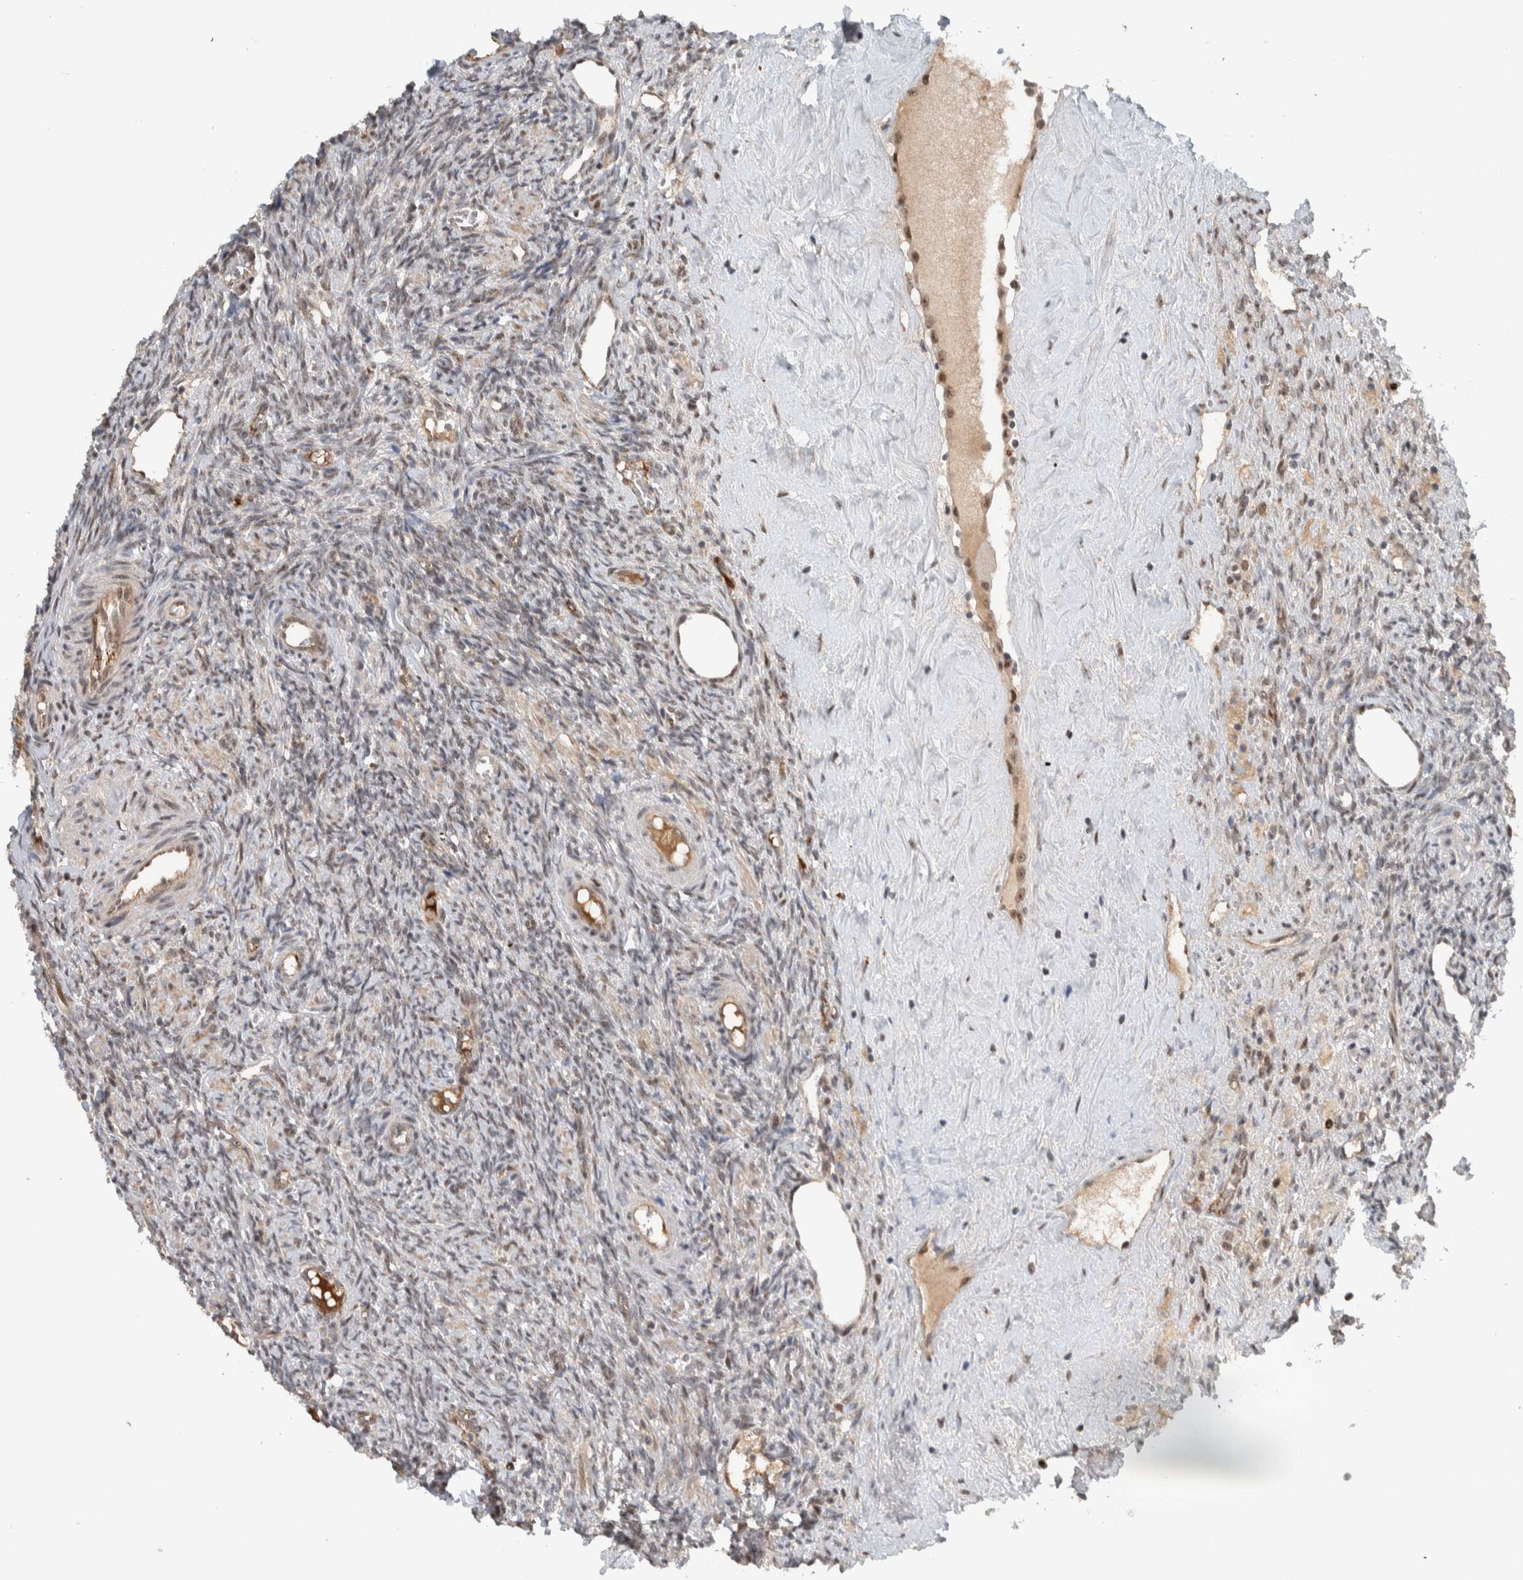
{"staining": {"intensity": "weak", "quantity": "25%-75%", "location": "nuclear"}, "tissue": "ovary", "cell_type": "Ovarian stroma cells", "image_type": "normal", "snomed": [{"axis": "morphology", "description": "Normal tissue, NOS"}, {"axis": "topography", "description": "Ovary"}], "caption": "Immunohistochemistry micrograph of benign human ovary stained for a protein (brown), which reveals low levels of weak nuclear expression in about 25%-75% of ovarian stroma cells.", "gene": "ZFP91", "patient": {"sex": "female", "age": 41}}